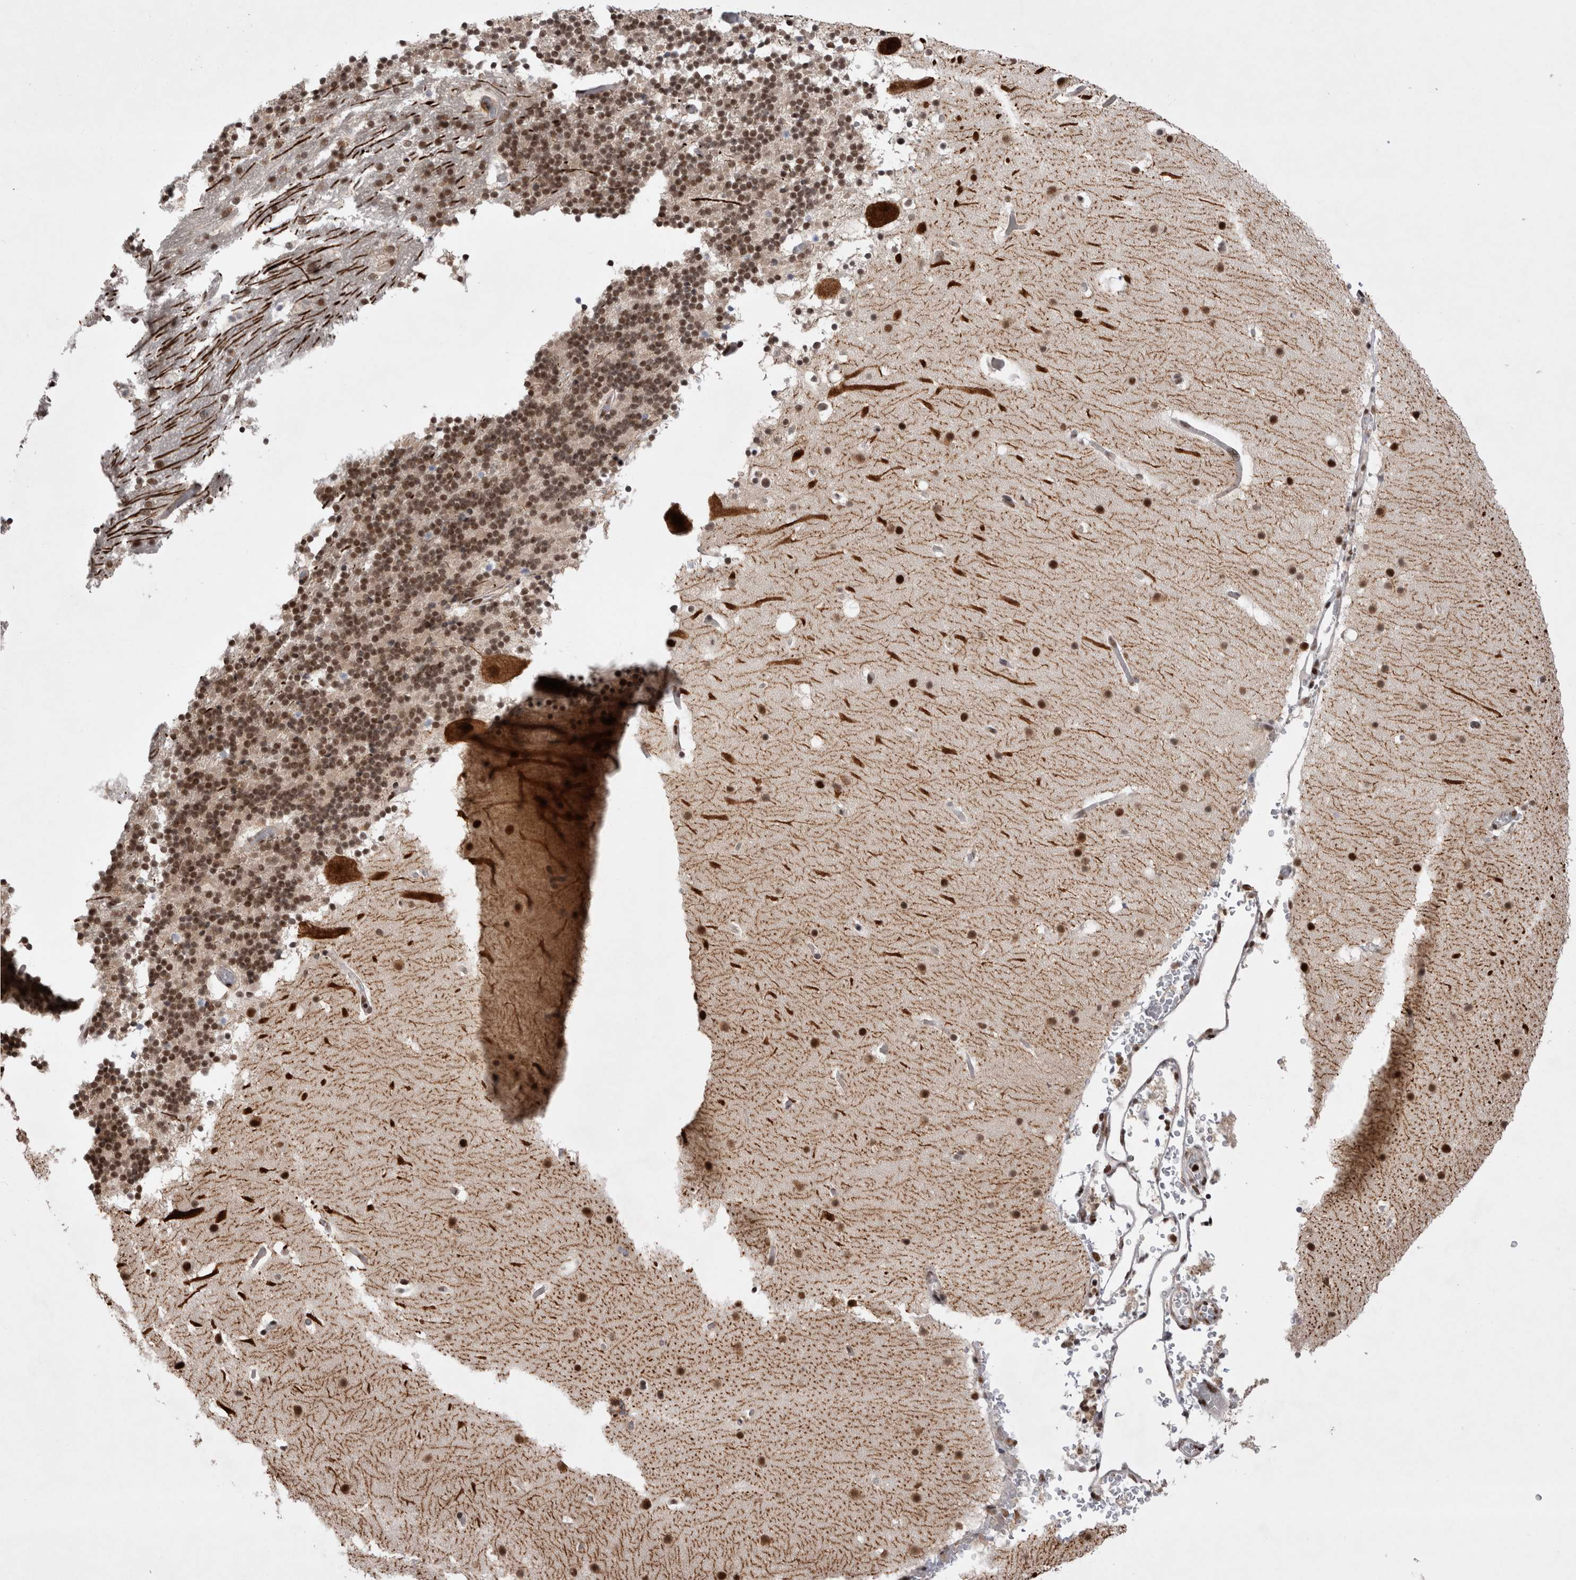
{"staining": {"intensity": "moderate", "quantity": ">75%", "location": "nuclear"}, "tissue": "cerebellum", "cell_type": "Cells in granular layer", "image_type": "normal", "snomed": [{"axis": "morphology", "description": "Normal tissue, NOS"}, {"axis": "topography", "description": "Cerebellum"}], "caption": "Immunohistochemistry (IHC) photomicrograph of unremarkable human cerebellum stained for a protein (brown), which exhibits medium levels of moderate nuclear expression in approximately >75% of cells in granular layer.", "gene": "EYA2", "patient": {"sex": "male", "age": 57}}